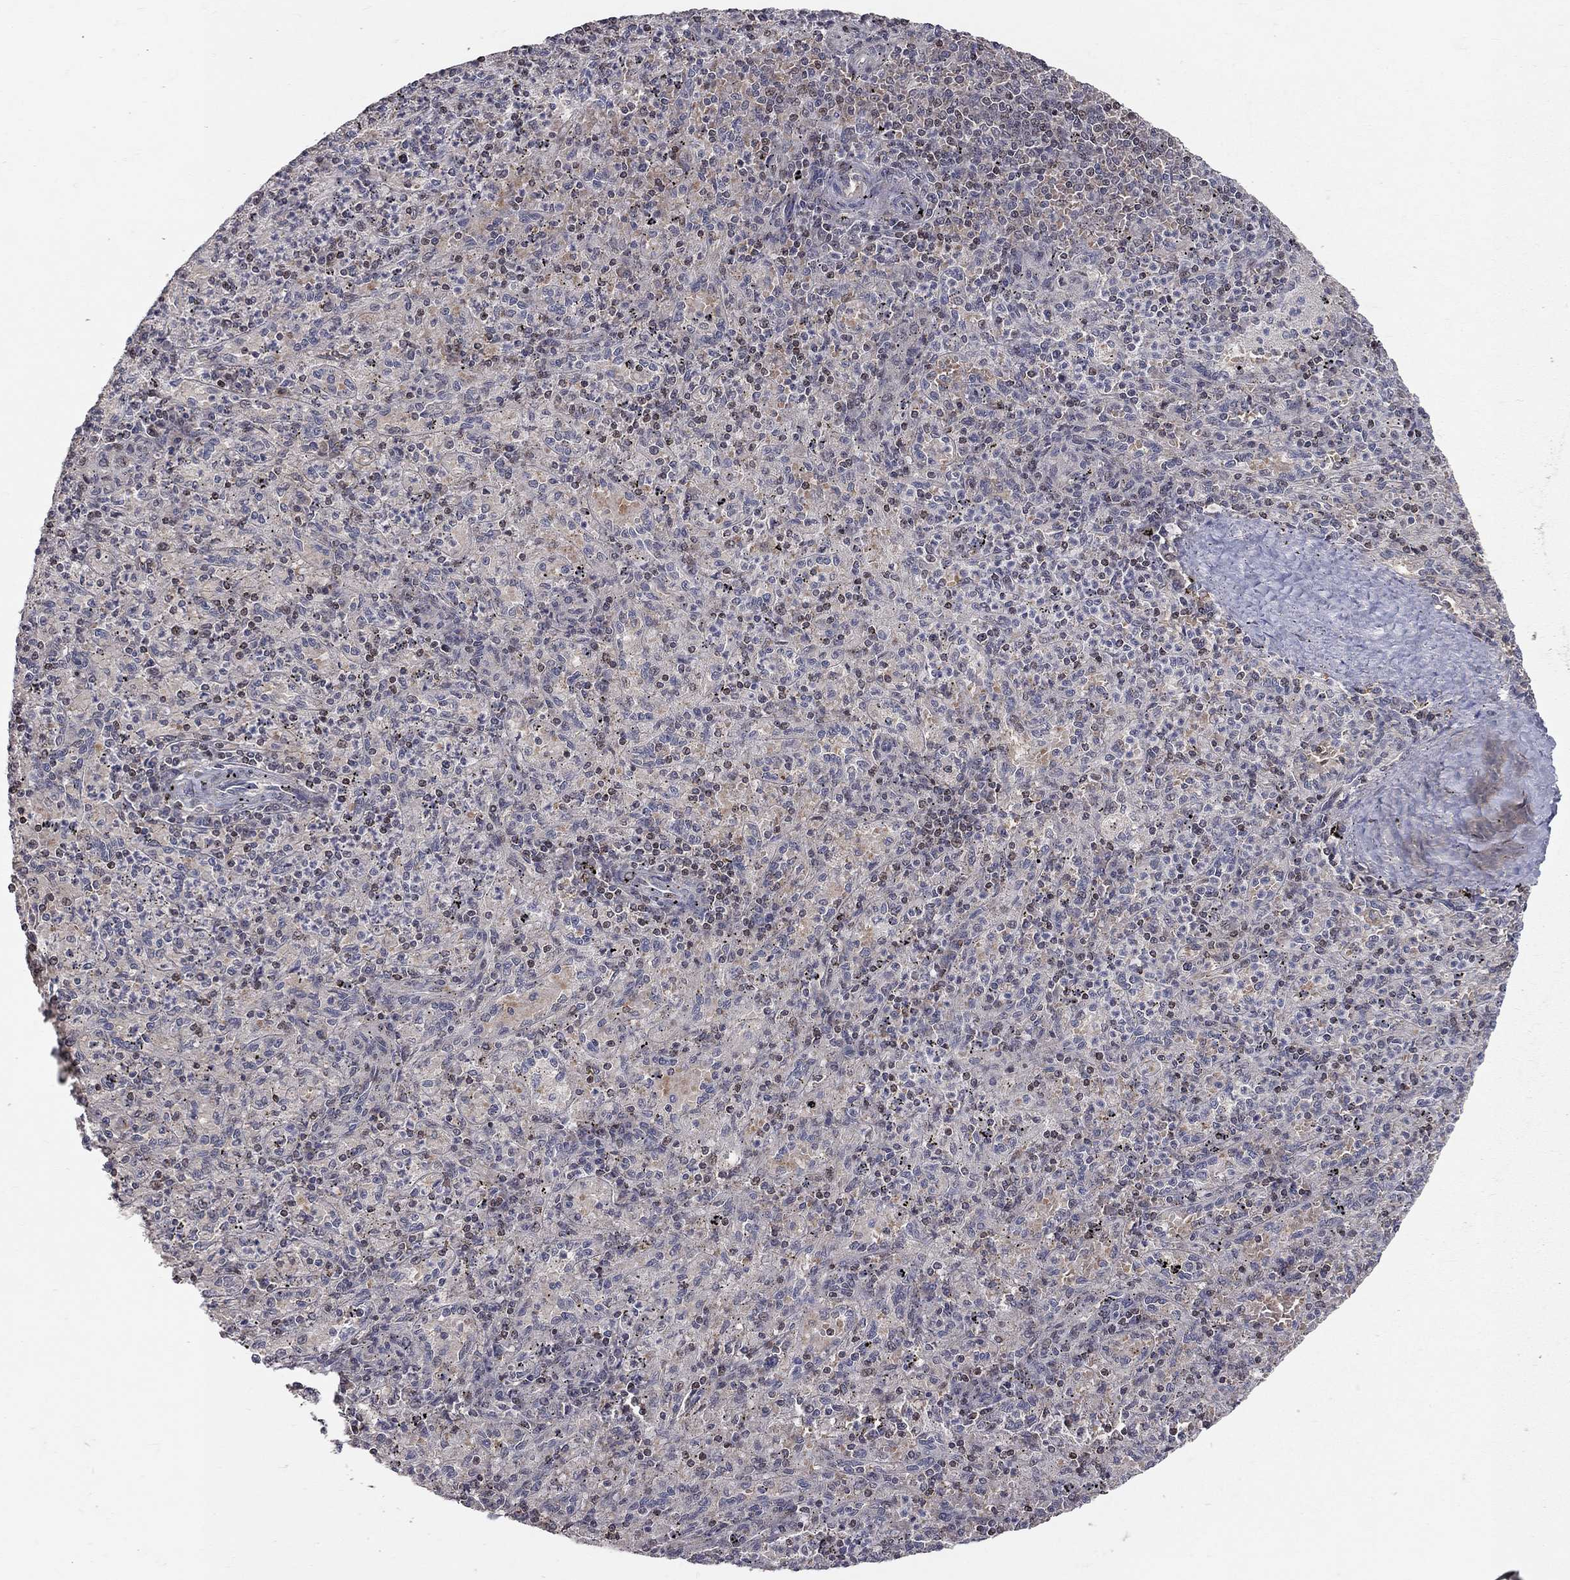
{"staining": {"intensity": "weak", "quantity": "<25%", "location": "nuclear"}, "tissue": "spleen", "cell_type": "Cells in red pulp", "image_type": "normal", "snomed": [{"axis": "morphology", "description": "Normal tissue, NOS"}, {"axis": "topography", "description": "Spleen"}], "caption": "This is an immunohistochemistry micrograph of unremarkable spleen. There is no expression in cells in red pulp.", "gene": "HDAC3", "patient": {"sex": "male", "age": 60}}